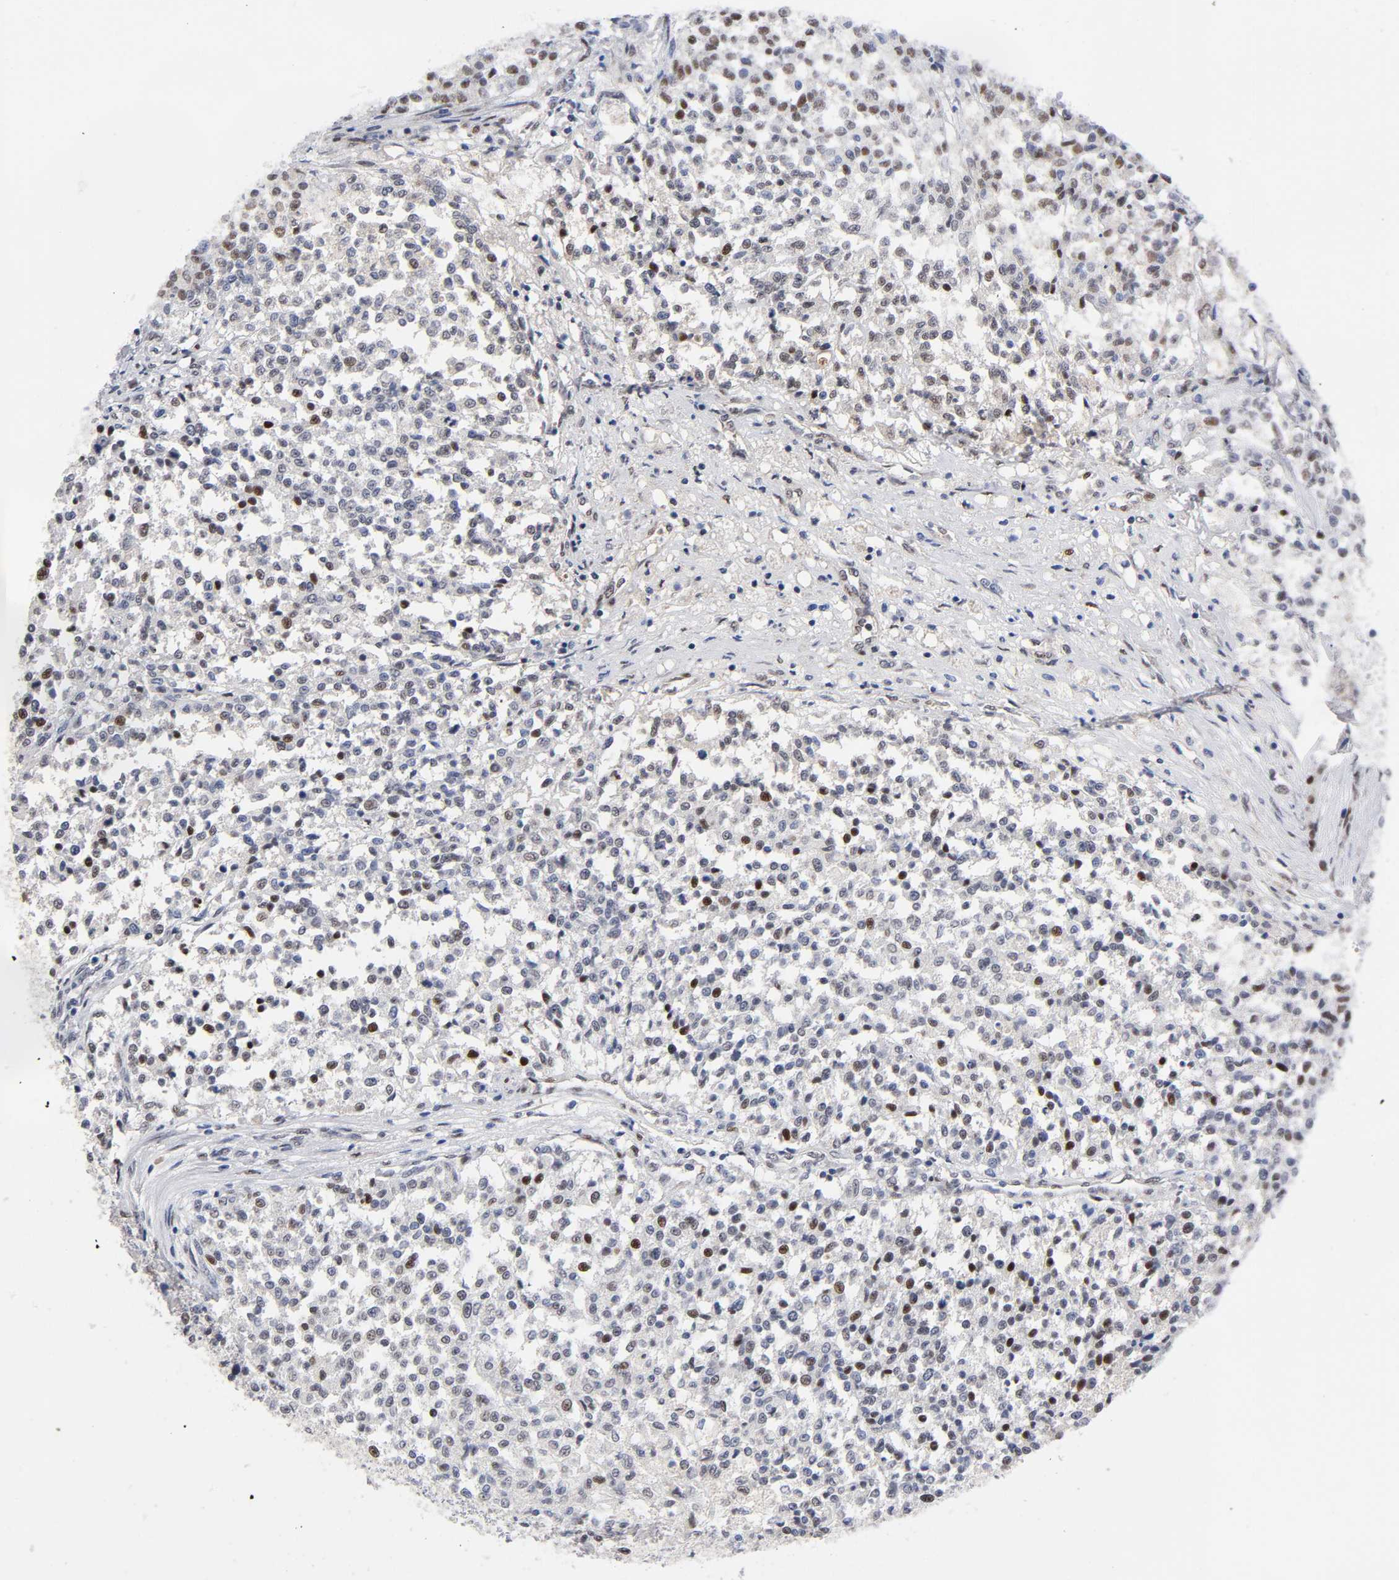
{"staining": {"intensity": "moderate", "quantity": "25%-75%", "location": "nuclear"}, "tissue": "testis cancer", "cell_type": "Tumor cells", "image_type": "cancer", "snomed": [{"axis": "morphology", "description": "Seminoma, NOS"}, {"axis": "topography", "description": "Testis"}], "caption": "Brown immunohistochemical staining in human testis seminoma demonstrates moderate nuclear expression in about 25%-75% of tumor cells. The protein of interest is stained brown, and the nuclei are stained in blue (DAB (3,3'-diaminobenzidine) IHC with brightfield microscopy, high magnification).", "gene": "STK38", "patient": {"sex": "male", "age": 59}}